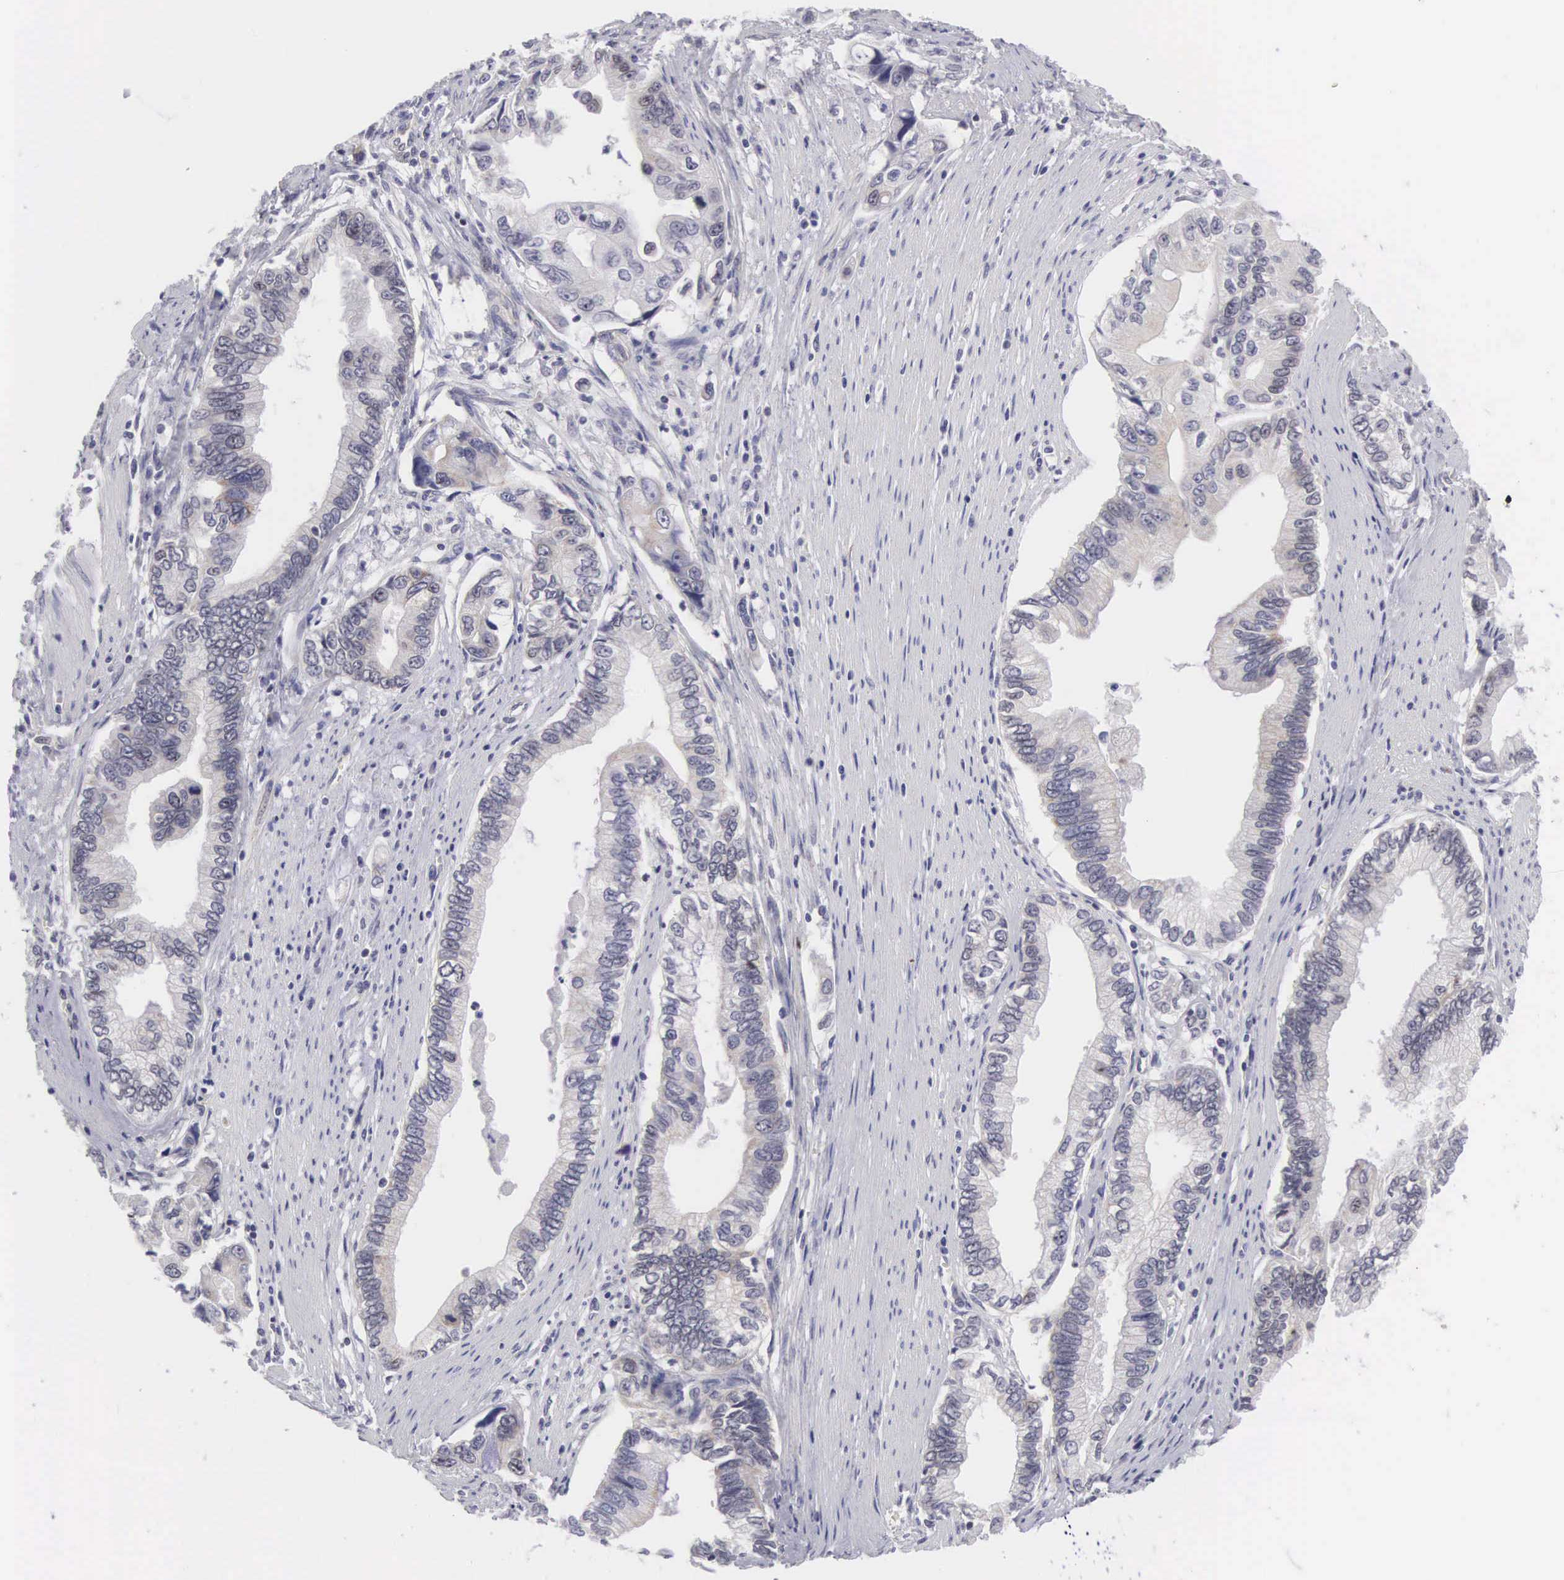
{"staining": {"intensity": "negative", "quantity": "none", "location": "none"}, "tissue": "pancreatic cancer", "cell_type": "Tumor cells", "image_type": "cancer", "snomed": [{"axis": "morphology", "description": "Adenocarcinoma, NOS"}, {"axis": "topography", "description": "Pancreas"}, {"axis": "topography", "description": "Stomach, upper"}], "caption": "Tumor cells are negative for protein expression in human pancreatic adenocarcinoma. The staining was performed using DAB to visualize the protein expression in brown, while the nuclei were stained in blue with hematoxylin (Magnification: 20x).", "gene": "SOX11", "patient": {"sex": "male", "age": 77}}